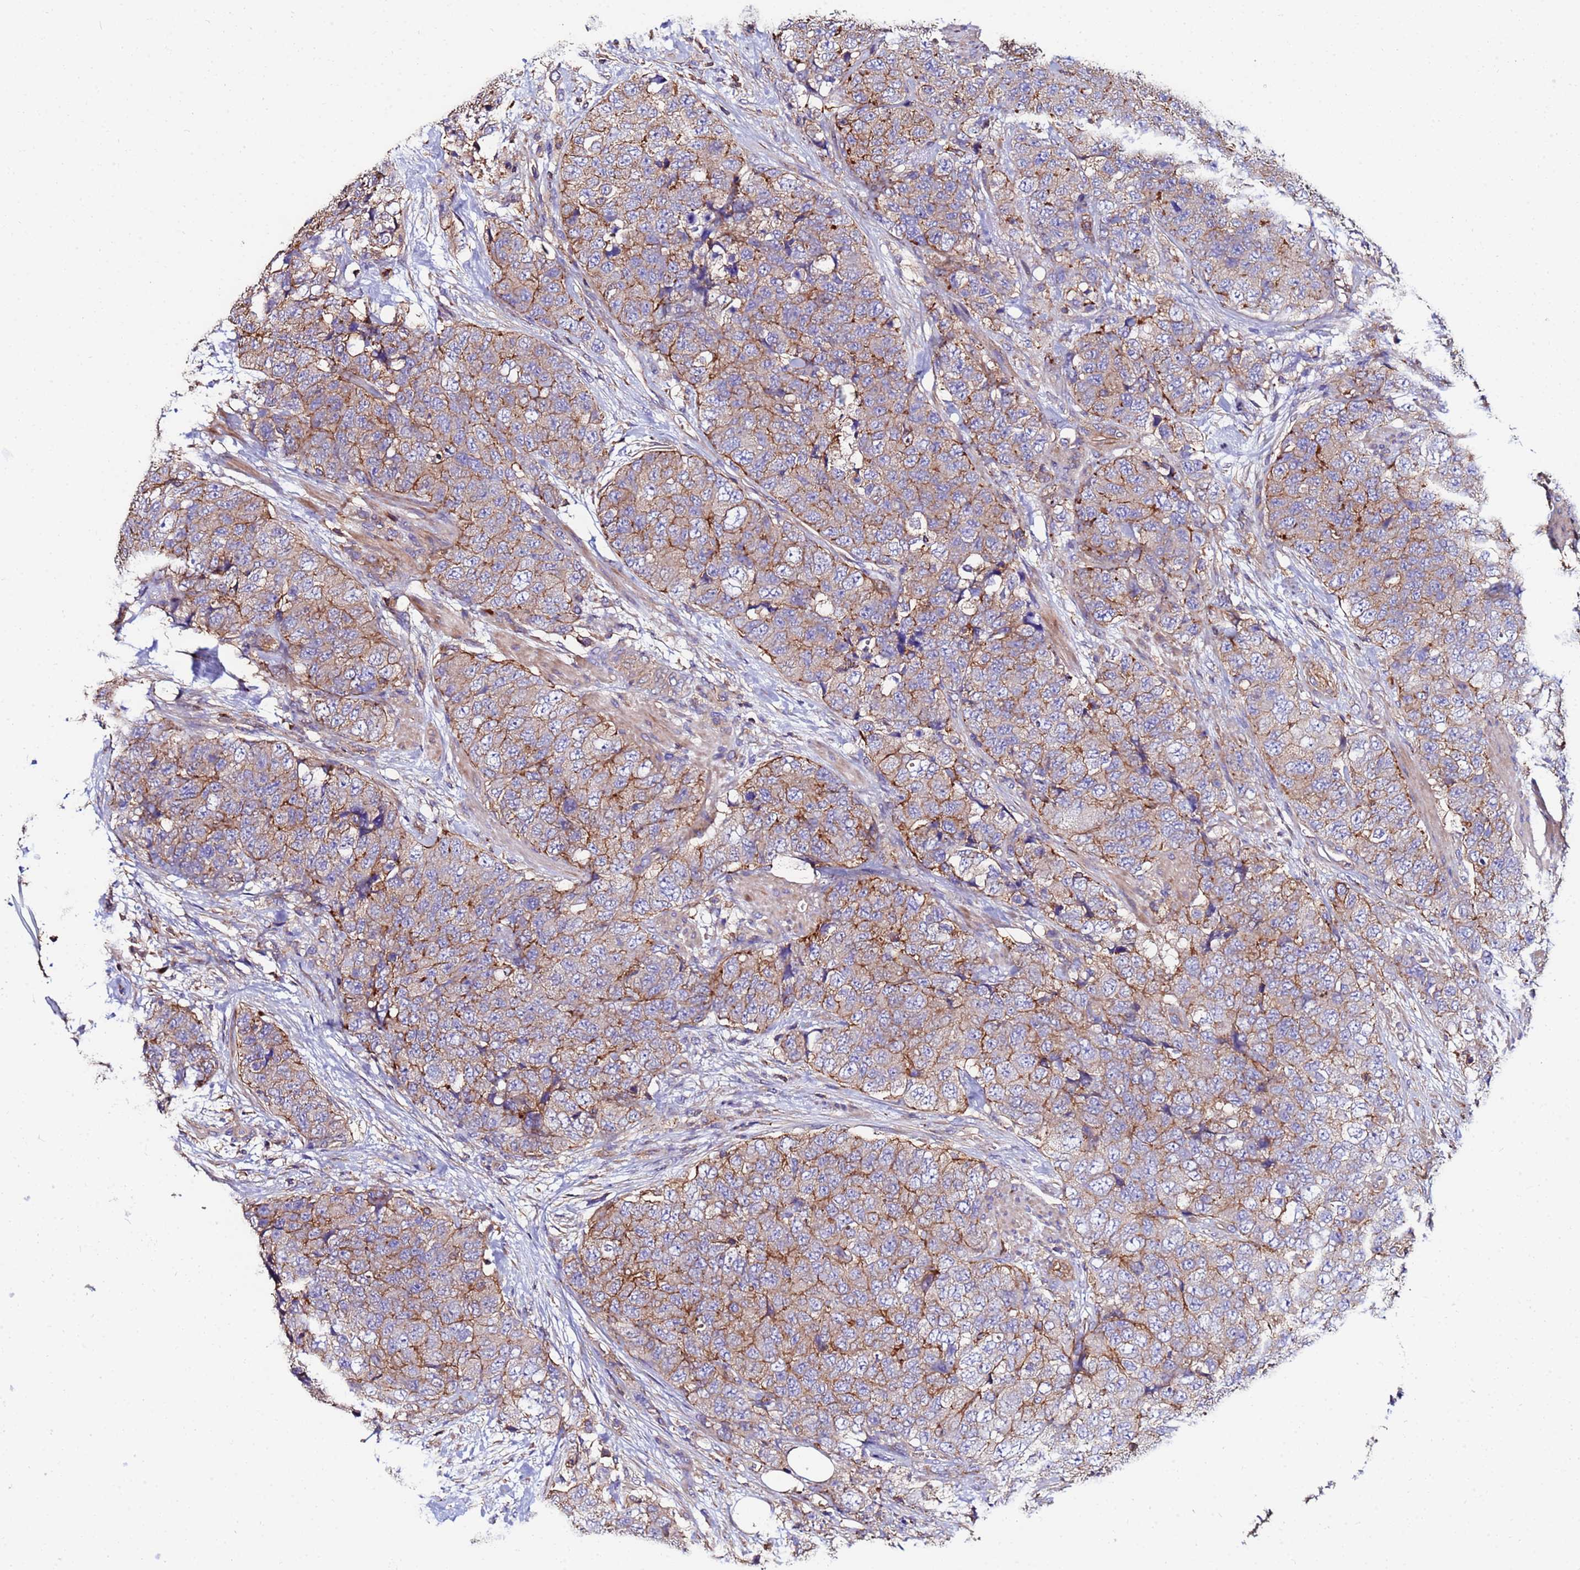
{"staining": {"intensity": "moderate", "quantity": ">75%", "location": "cytoplasmic/membranous"}, "tissue": "urothelial cancer", "cell_type": "Tumor cells", "image_type": "cancer", "snomed": [{"axis": "morphology", "description": "Urothelial carcinoma, High grade"}, {"axis": "topography", "description": "Urinary bladder"}], "caption": "This is an image of immunohistochemistry (IHC) staining of high-grade urothelial carcinoma, which shows moderate positivity in the cytoplasmic/membranous of tumor cells.", "gene": "POTEE", "patient": {"sex": "female", "age": 78}}